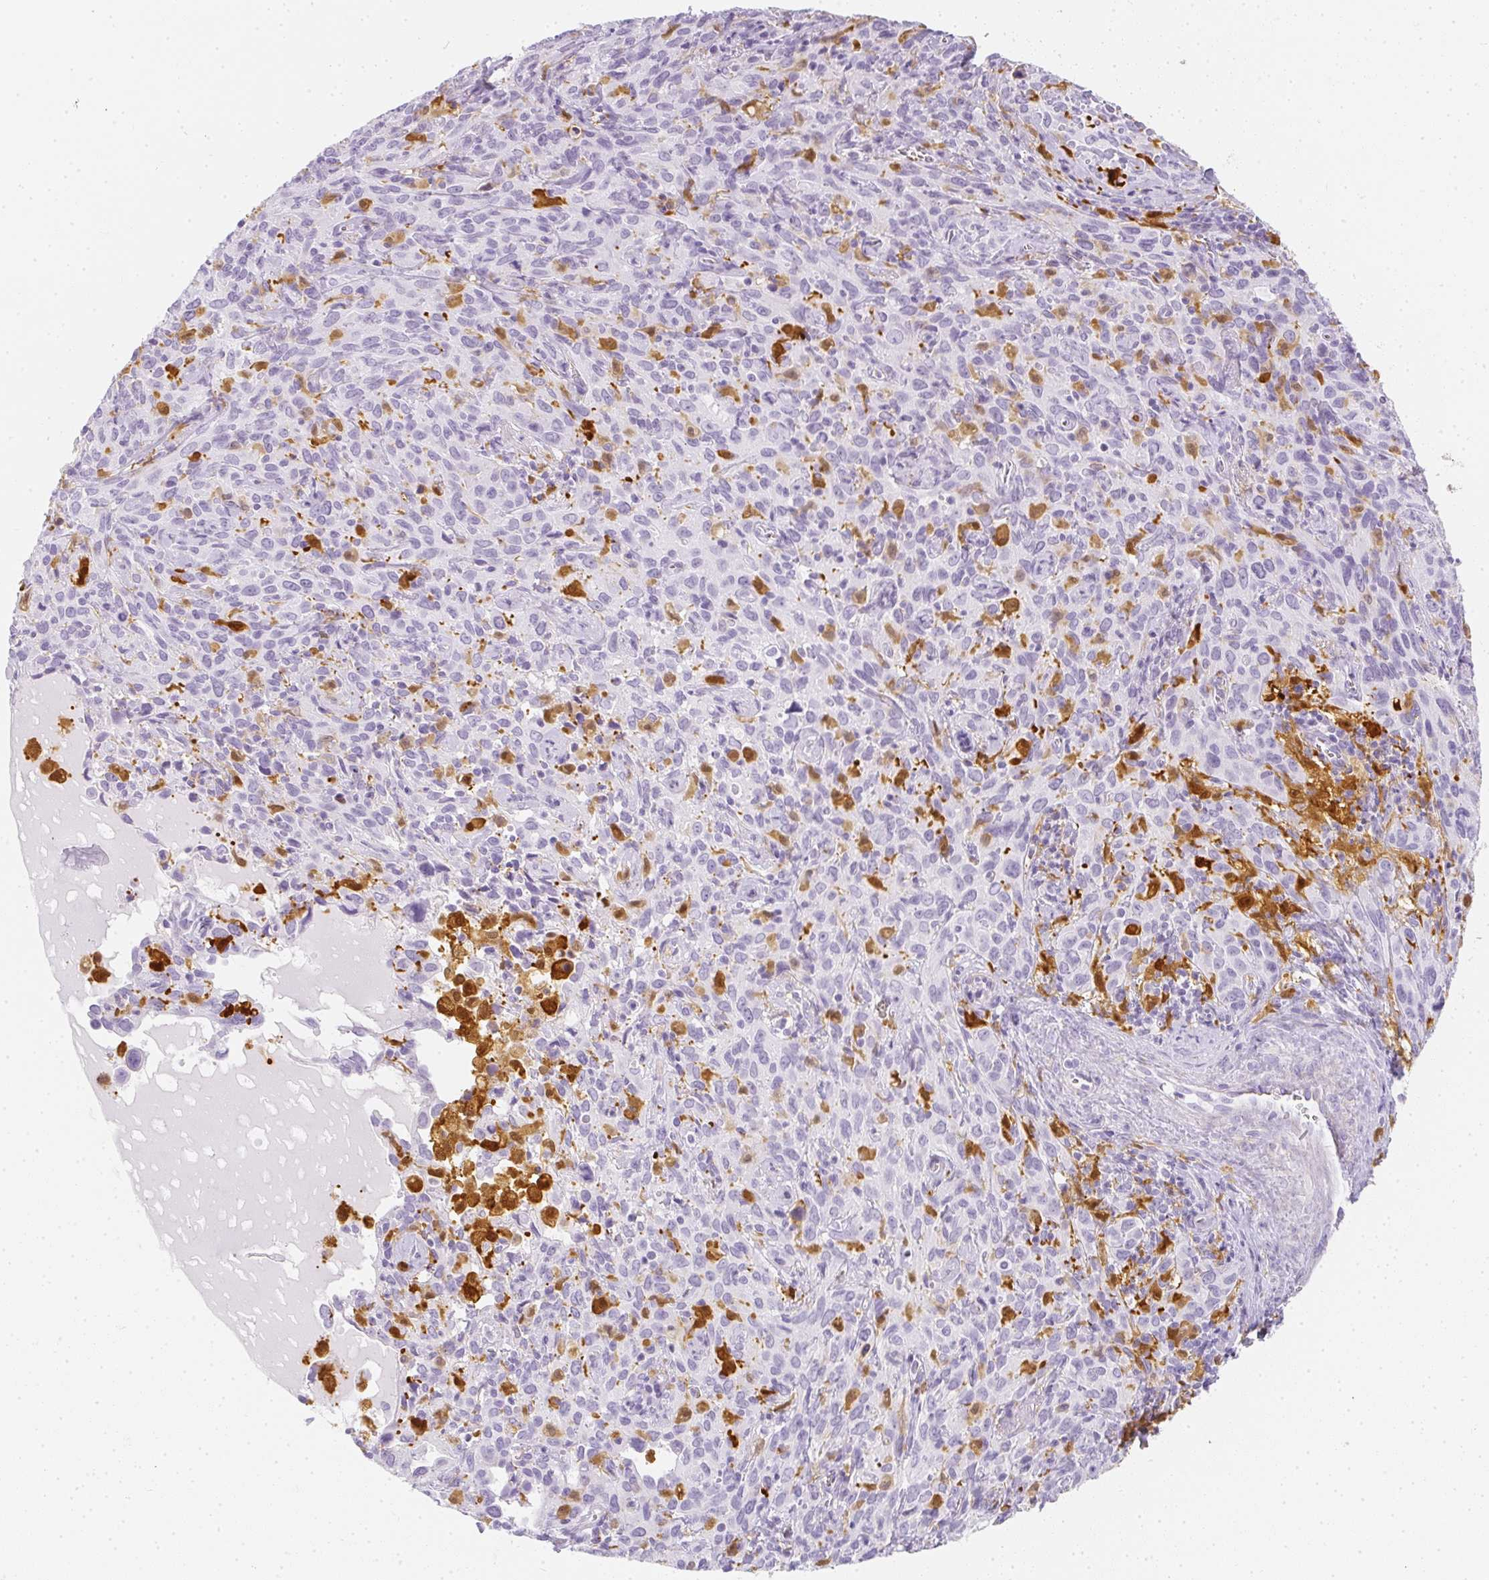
{"staining": {"intensity": "negative", "quantity": "none", "location": "none"}, "tissue": "cervical cancer", "cell_type": "Tumor cells", "image_type": "cancer", "snomed": [{"axis": "morphology", "description": "Normal tissue, NOS"}, {"axis": "morphology", "description": "Squamous cell carcinoma, NOS"}, {"axis": "topography", "description": "Cervix"}], "caption": "Immunohistochemical staining of cervical squamous cell carcinoma exhibits no significant positivity in tumor cells.", "gene": "HK3", "patient": {"sex": "female", "age": 51}}